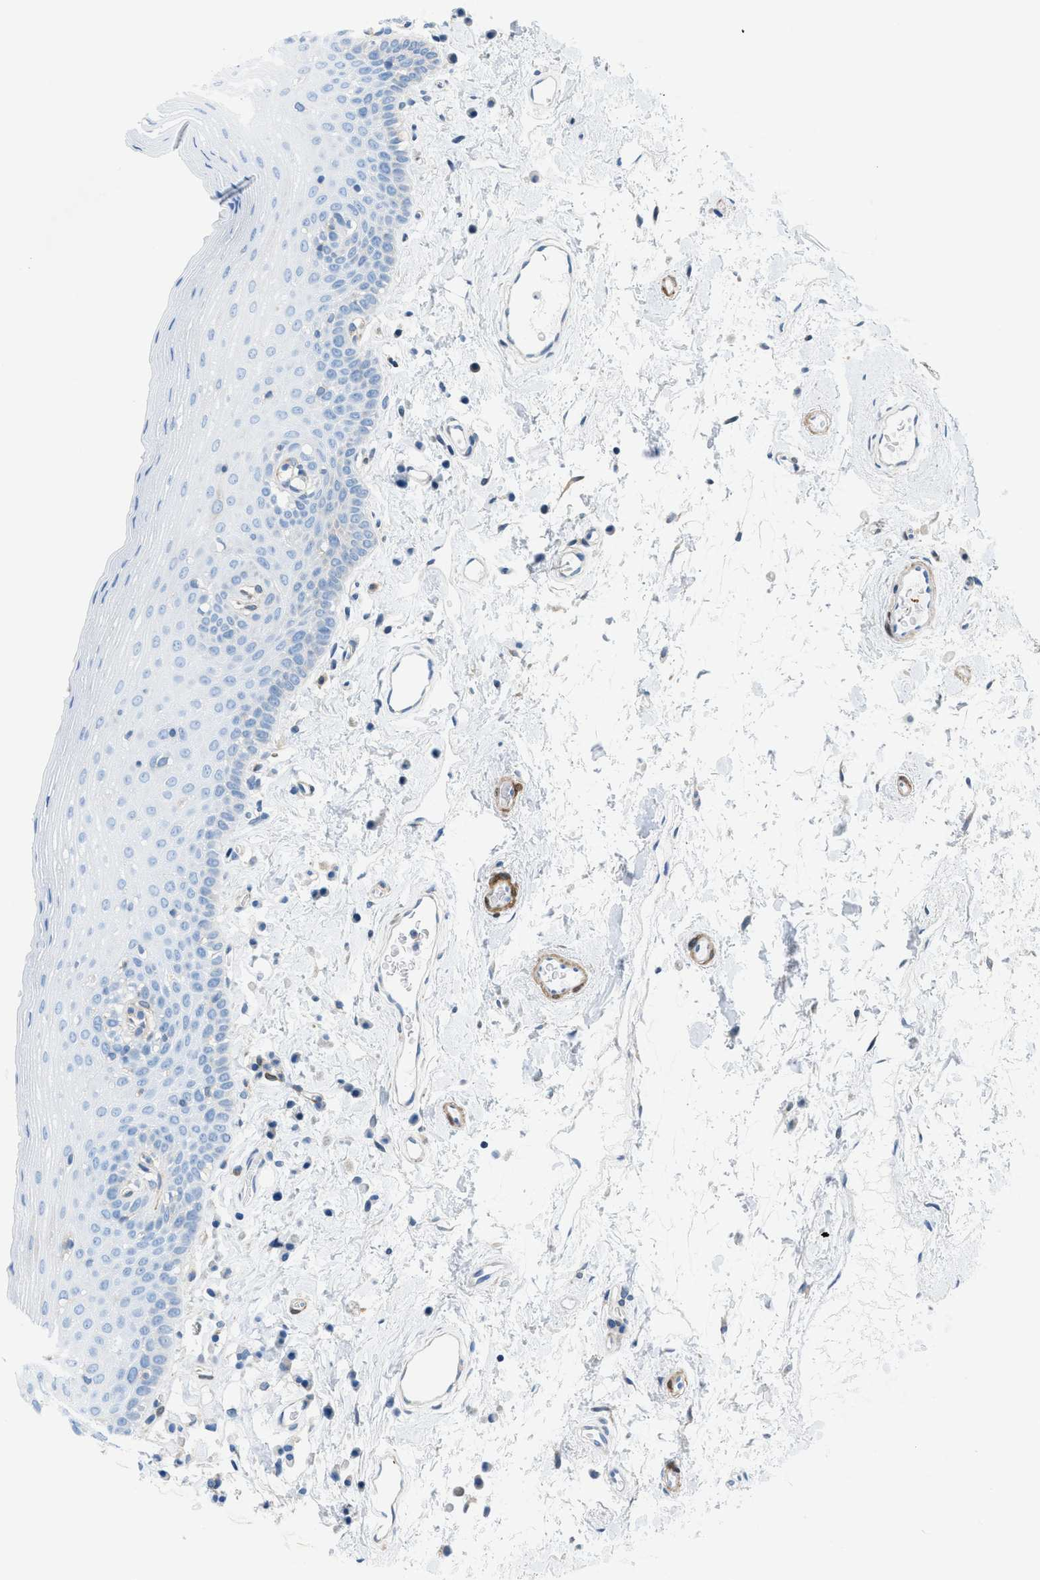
{"staining": {"intensity": "negative", "quantity": "none", "location": "none"}, "tissue": "oral mucosa", "cell_type": "Squamous epithelial cells", "image_type": "normal", "snomed": [{"axis": "morphology", "description": "Normal tissue, NOS"}, {"axis": "topography", "description": "Oral tissue"}], "caption": "Immunohistochemical staining of normal human oral mucosa shows no significant staining in squamous epithelial cells. Brightfield microscopy of IHC stained with DAB (brown) and hematoxylin (blue), captured at high magnification.", "gene": "MAPRE2", "patient": {"sex": "male", "age": 66}}